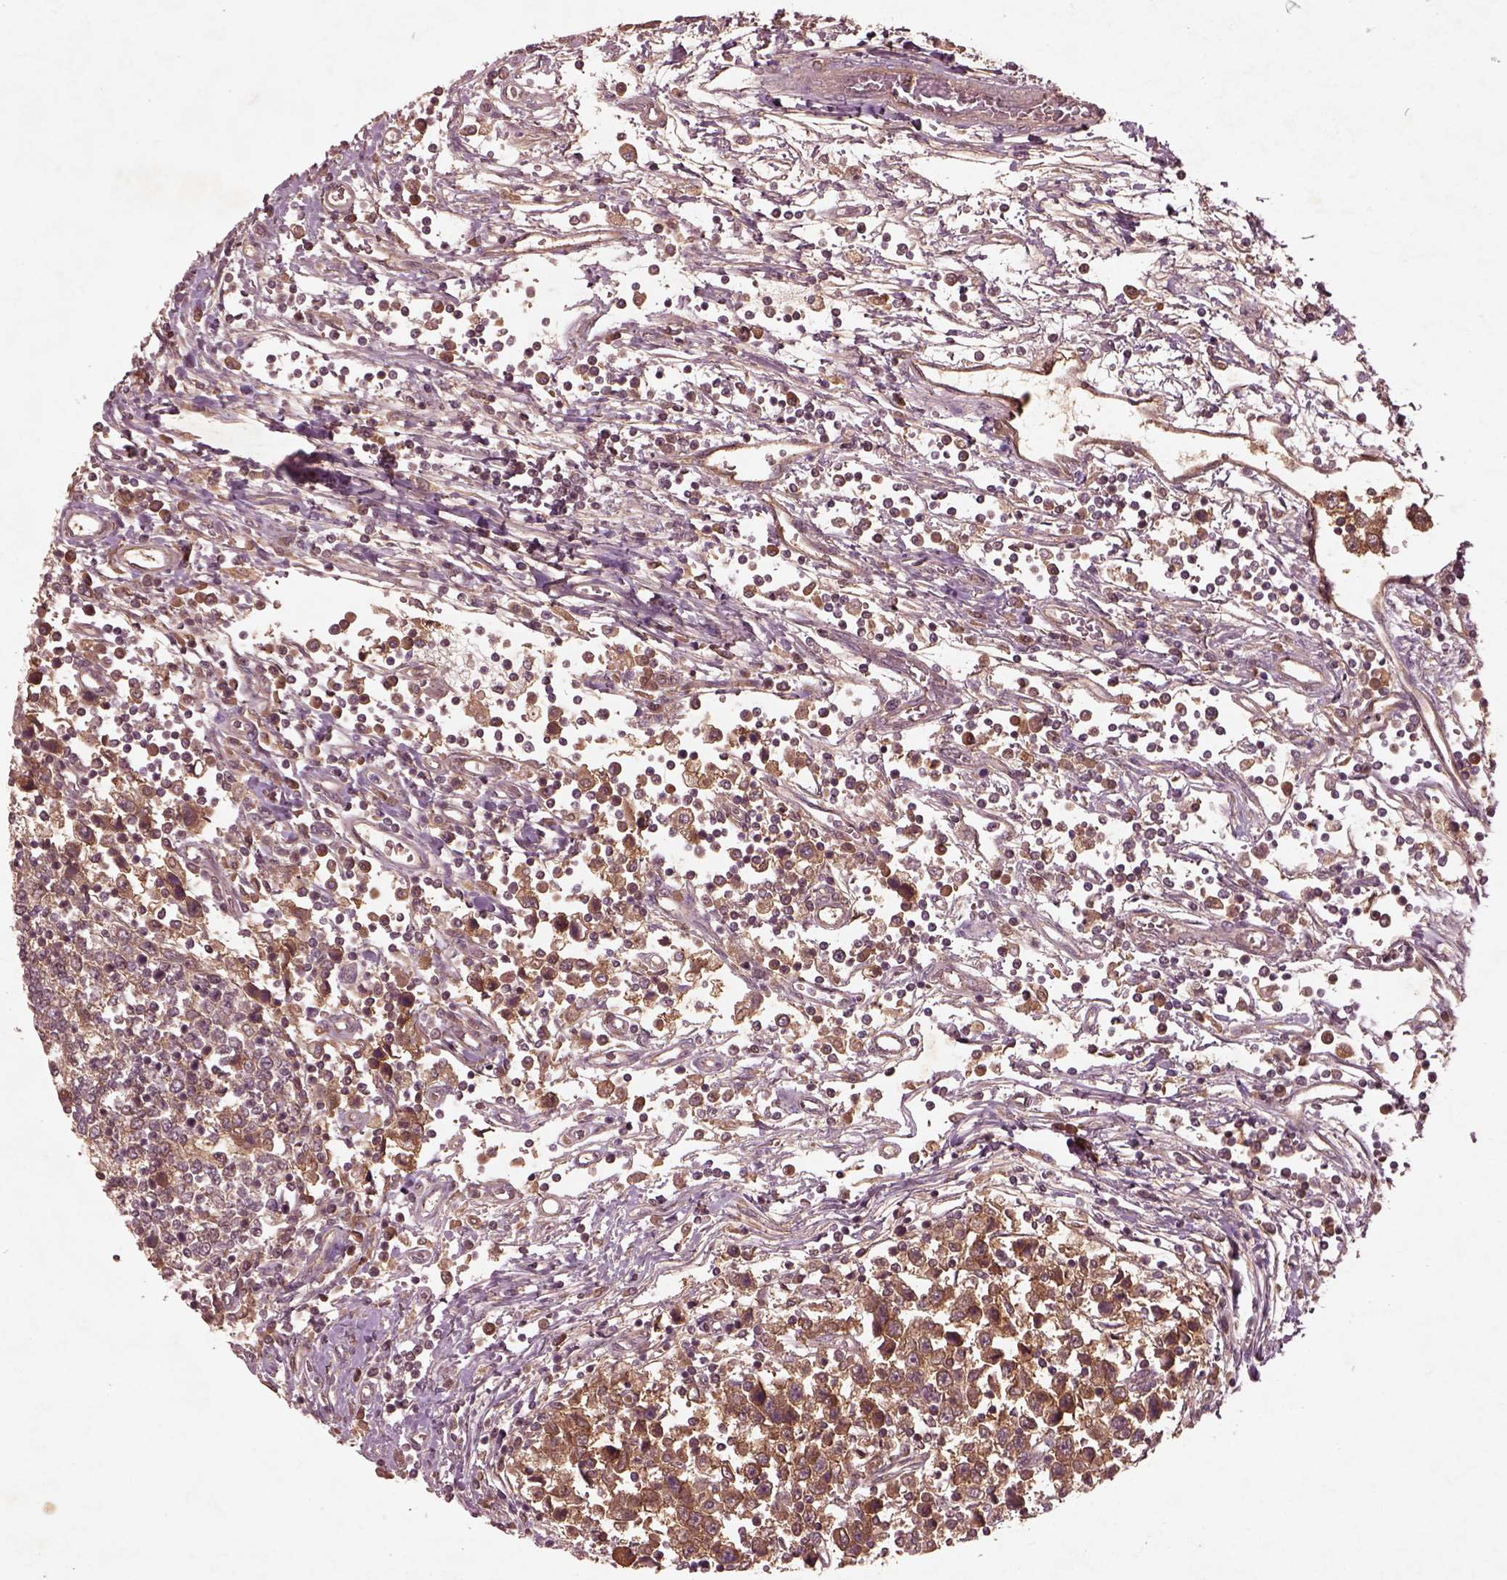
{"staining": {"intensity": "moderate", "quantity": ">75%", "location": "cytoplasmic/membranous"}, "tissue": "testis cancer", "cell_type": "Tumor cells", "image_type": "cancer", "snomed": [{"axis": "morphology", "description": "Seminoma, NOS"}, {"axis": "topography", "description": "Testis"}], "caption": "Tumor cells show moderate cytoplasmic/membranous expression in approximately >75% of cells in testis cancer (seminoma). The staining is performed using DAB (3,3'-diaminobenzidine) brown chromogen to label protein expression. The nuclei are counter-stained blue using hematoxylin.", "gene": "FAM234A", "patient": {"sex": "male", "age": 34}}